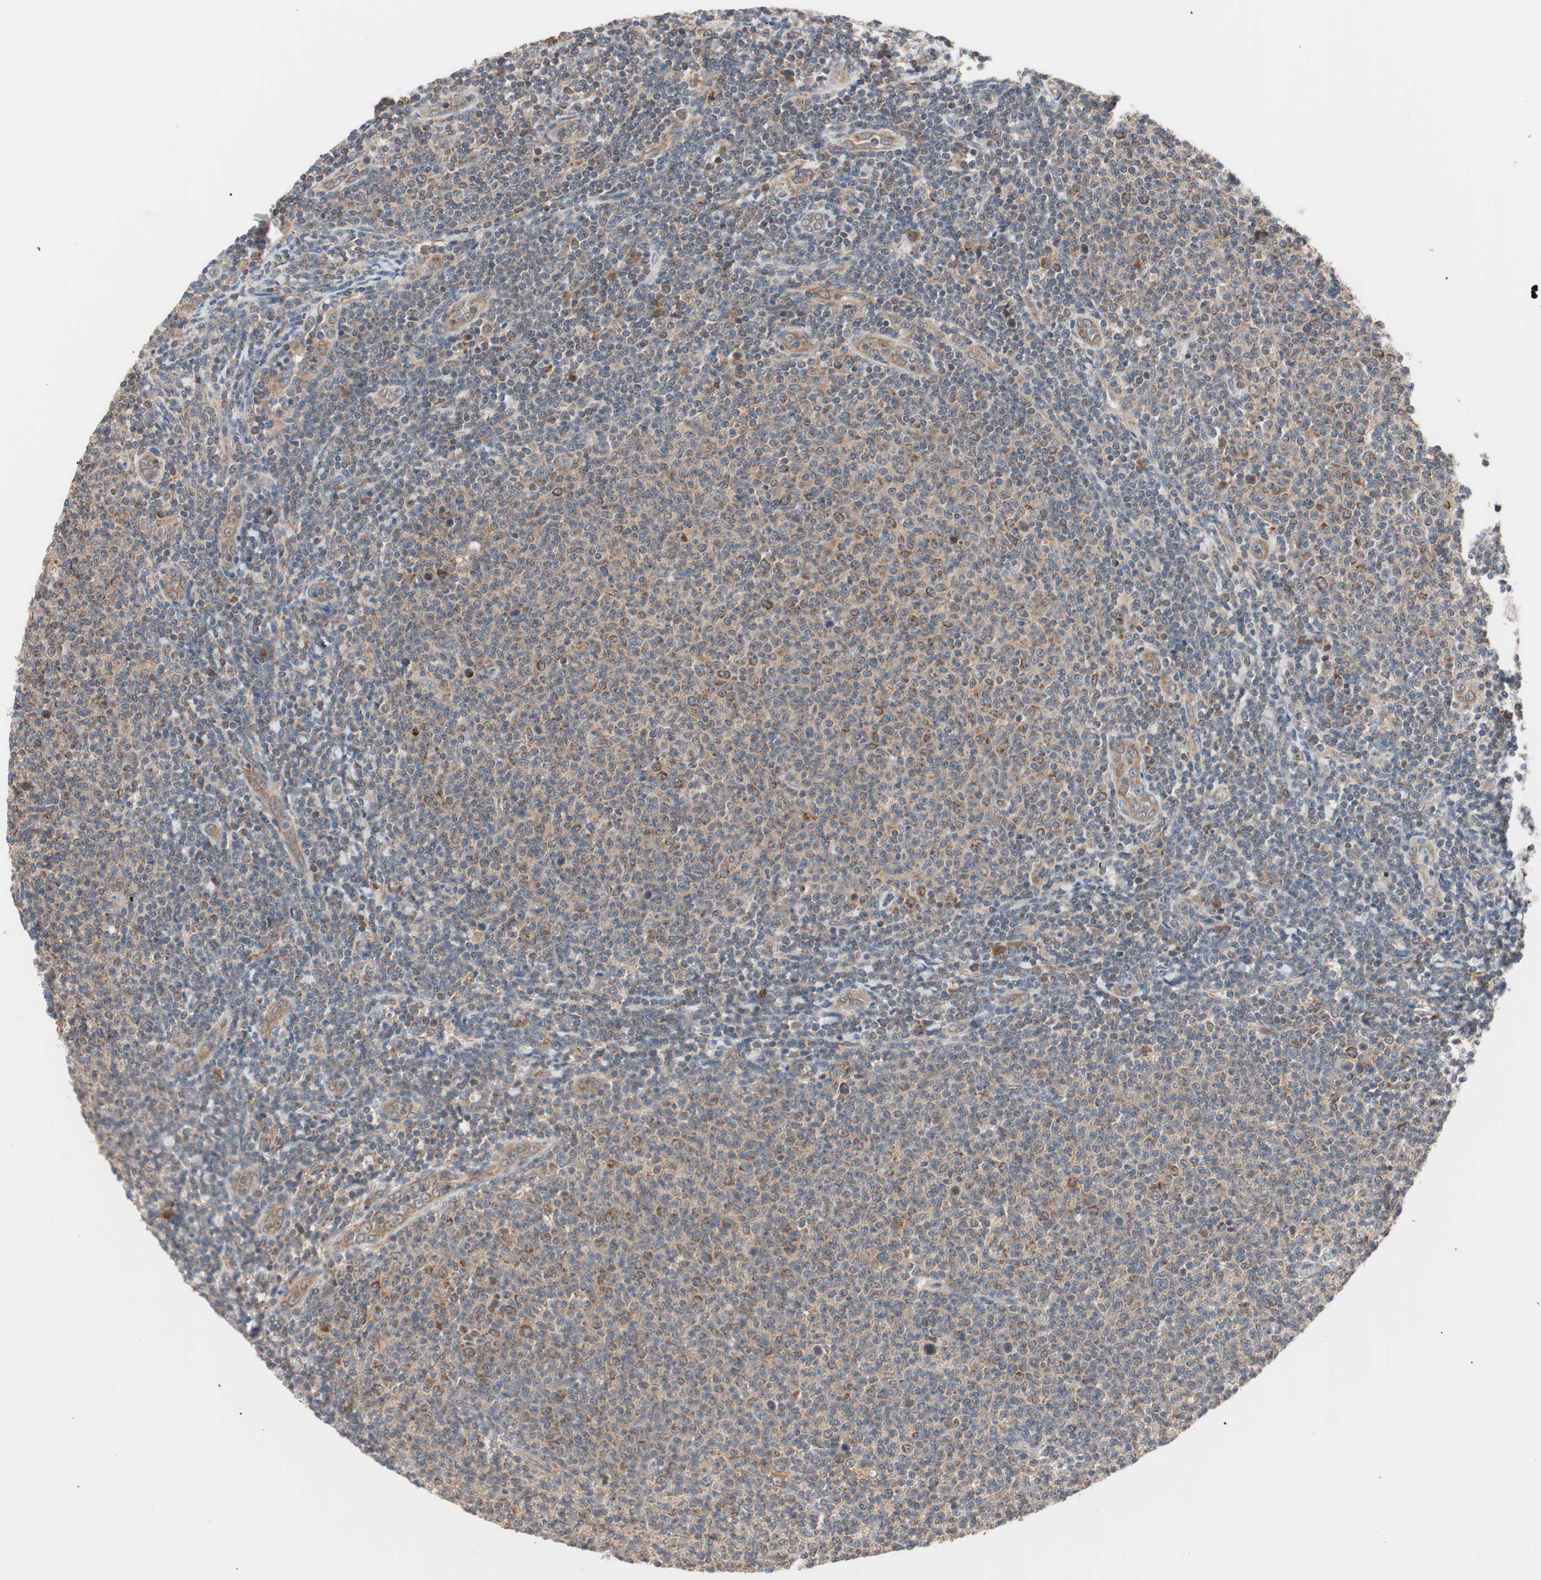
{"staining": {"intensity": "moderate", "quantity": ">75%", "location": "cytoplasmic/membranous"}, "tissue": "lymphoma", "cell_type": "Tumor cells", "image_type": "cancer", "snomed": [{"axis": "morphology", "description": "Malignant lymphoma, non-Hodgkin's type, Low grade"}, {"axis": "topography", "description": "Lymph node"}], "caption": "Immunohistochemical staining of human malignant lymphoma, non-Hodgkin's type (low-grade) demonstrates medium levels of moderate cytoplasmic/membranous protein expression in approximately >75% of tumor cells. (Brightfield microscopy of DAB IHC at high magnification).", "gene": "HMBS", "patient": {"sex": "male", "age": 66}}